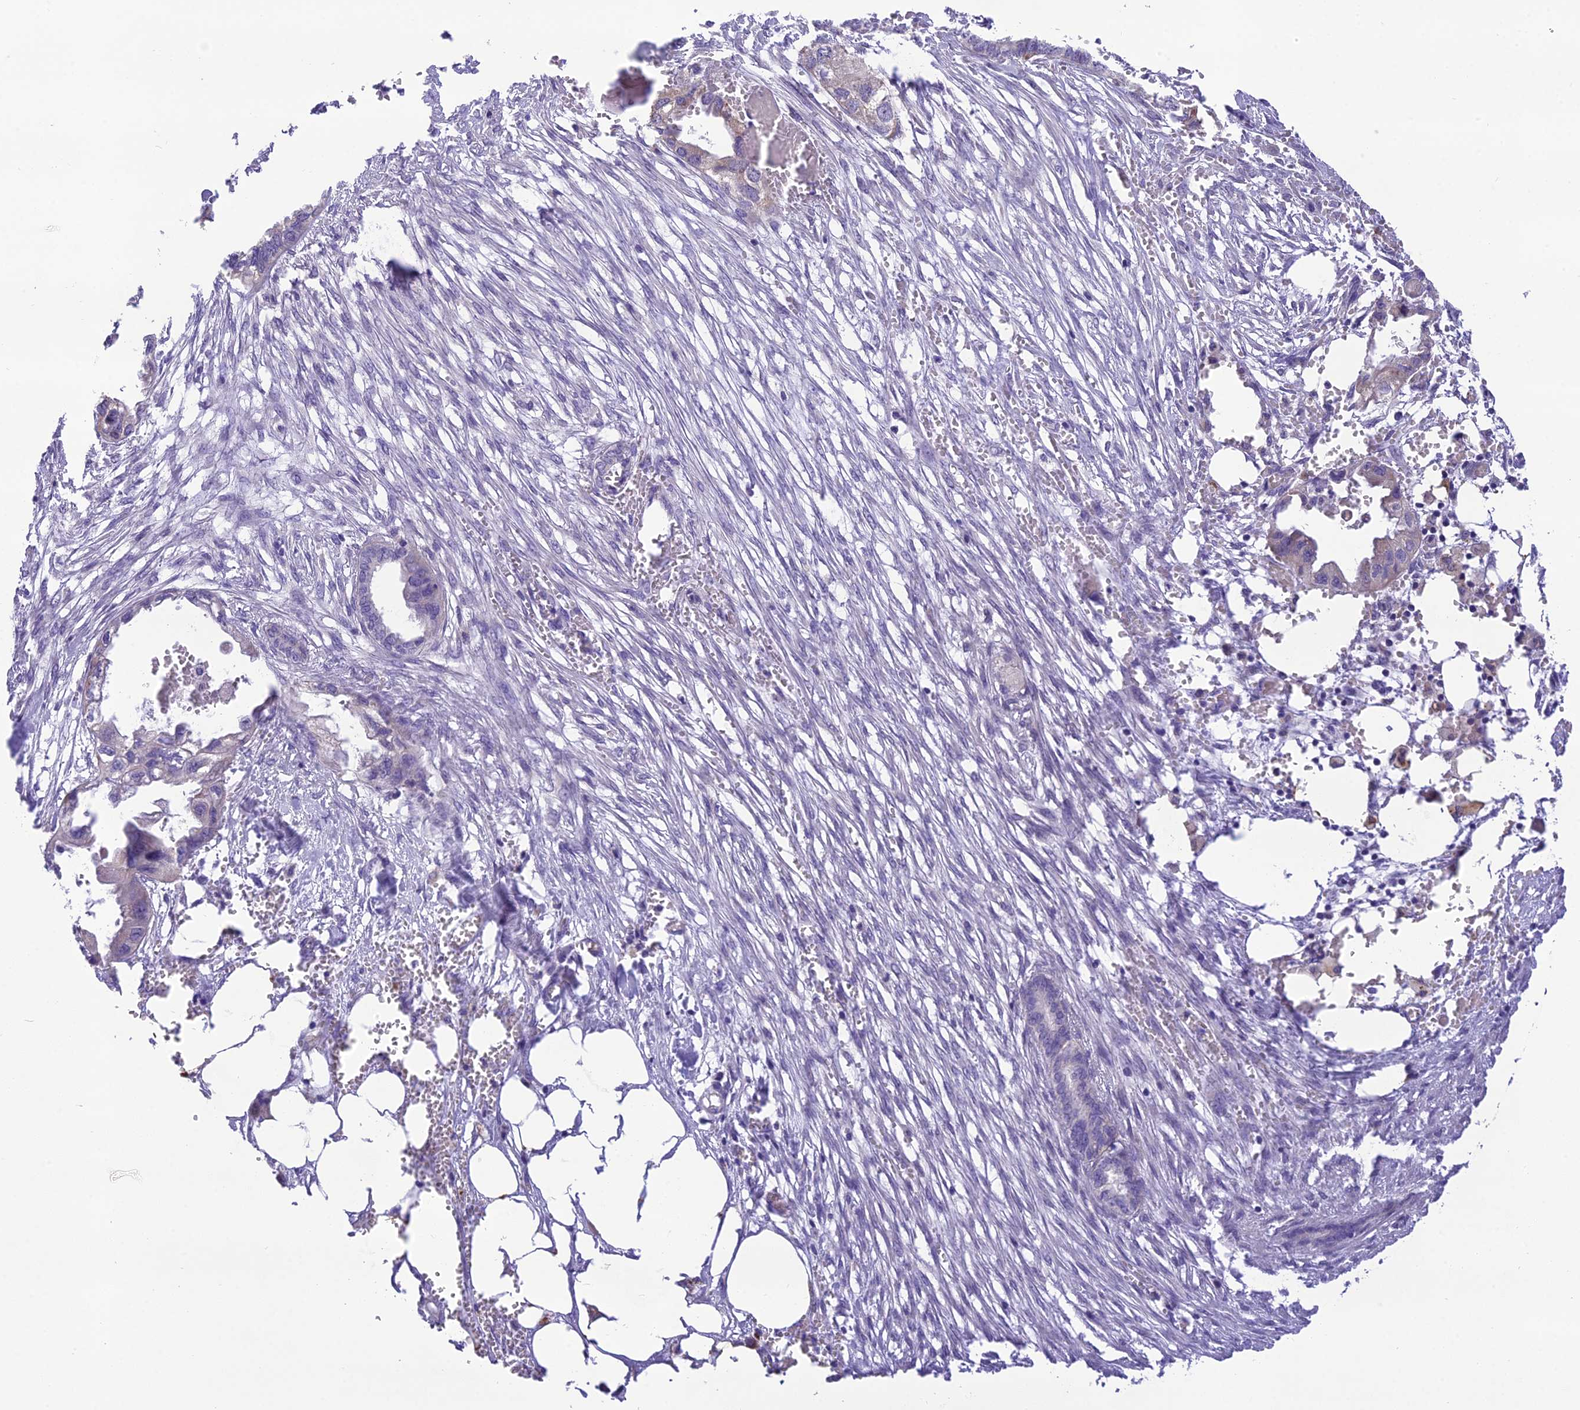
{"staining": {"intensity": "negative", "quantity": "none", "location": "none"}, "tissue": "endometrial cancer", "cell_type": "Tumor cells", "image_type": "cancer", "snomed": [{"axis": "morphology", "description": "Adenocarcinoma, NOS"}, {"axis": "morphology", "description": "Adenocarcinoma, metastatic, NOS"}, {"axis": "topography", "description": "Adipose tissue"}, {"axis": "topography", "description": "Endometrium"}], "caption": "Immunohistochemistry of endometrial cancer demonstrates no staining in tumor cells.", "gene": "MIIP", "patient": {"sex": "female", "age": 67}}